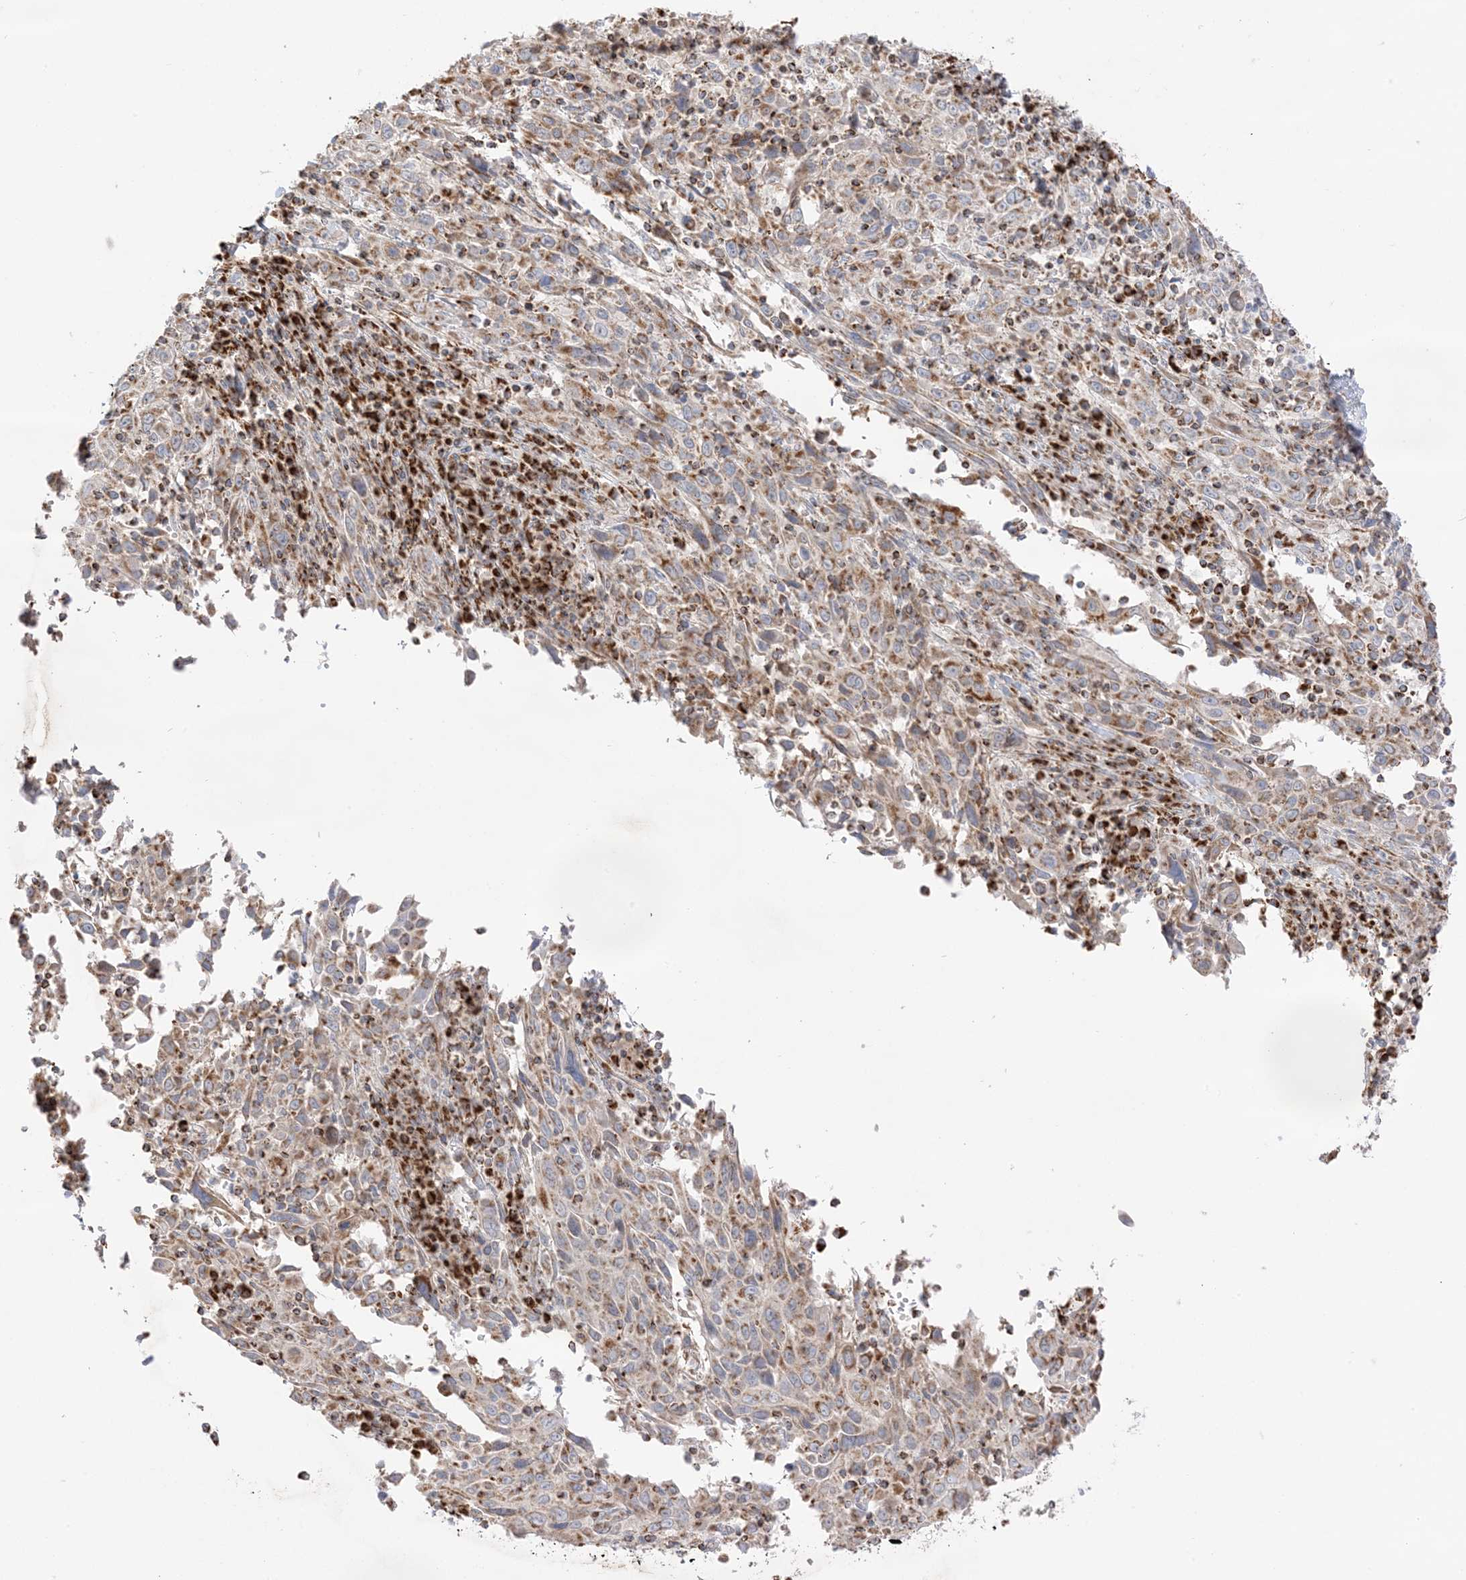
{"staining": {"intensity": "moderate", "quantity": ">75%", "location": "cytoplasmic/membranous"}, "tissue": "cervical cancer", "cell_type": "Tumor cells", "image_type": "cancer", "snomed": [{"axis": "morphology", "description": "Squamous cell carcinoma, NOS"}, {"axis": "topography", "description": "Cervix"}], "caption": "Immunohistochemical staining of cervical cancer (squamous cell carcinoma) exhibits moderate cytoplasmic/membranous protein expression in approximately >75% of tumor cells.", "gene": "SLC25A12", "patient": {"sex": "female", "age": 46}}